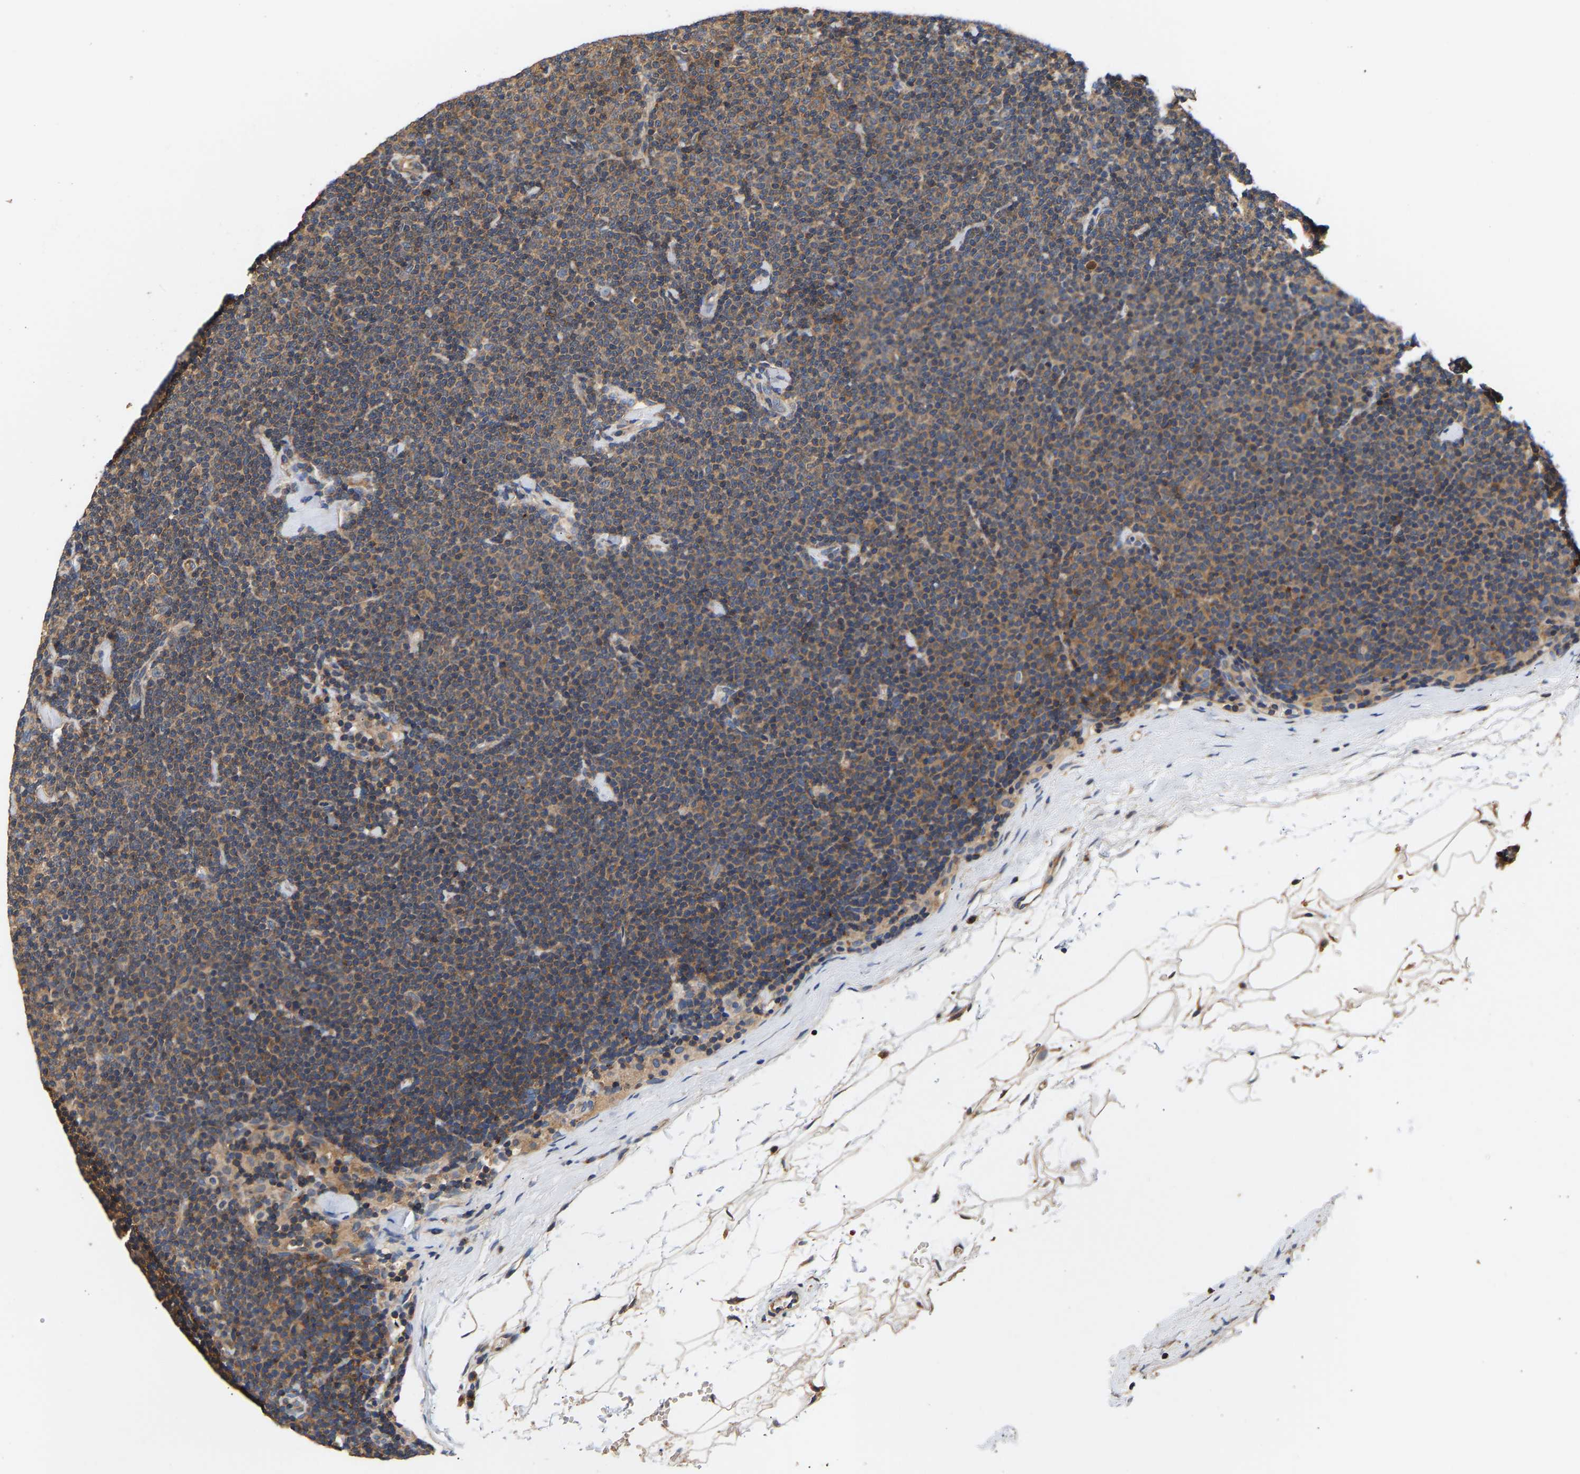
{"staining": {"intensity": "weak", "quantity": ">75%", "location": "cytoplasmic/membranous"}, "tissue": "lymphoma", "cell_type": "Tumor cells", "image_type": "cancer", "snomed": [{"axis": "morphology", "description": "Malignant lymphoma, non-Hodgkin's type, Low grade"}, {"axis": "topography", "description": "Lymph node"}], "caption": "DAB (3,3'-diaminobenzidine) immunohistochemical staining of lymphoma shows weak cytoplasmic/membranous protein expression in about >75% of tumor cells. (DAB (3,3'-diaminobenzidine) IHC with brightfield microscopy, high magnification).", "gene": "LRBA", "patient": {"sex": "female", "age": 53}}